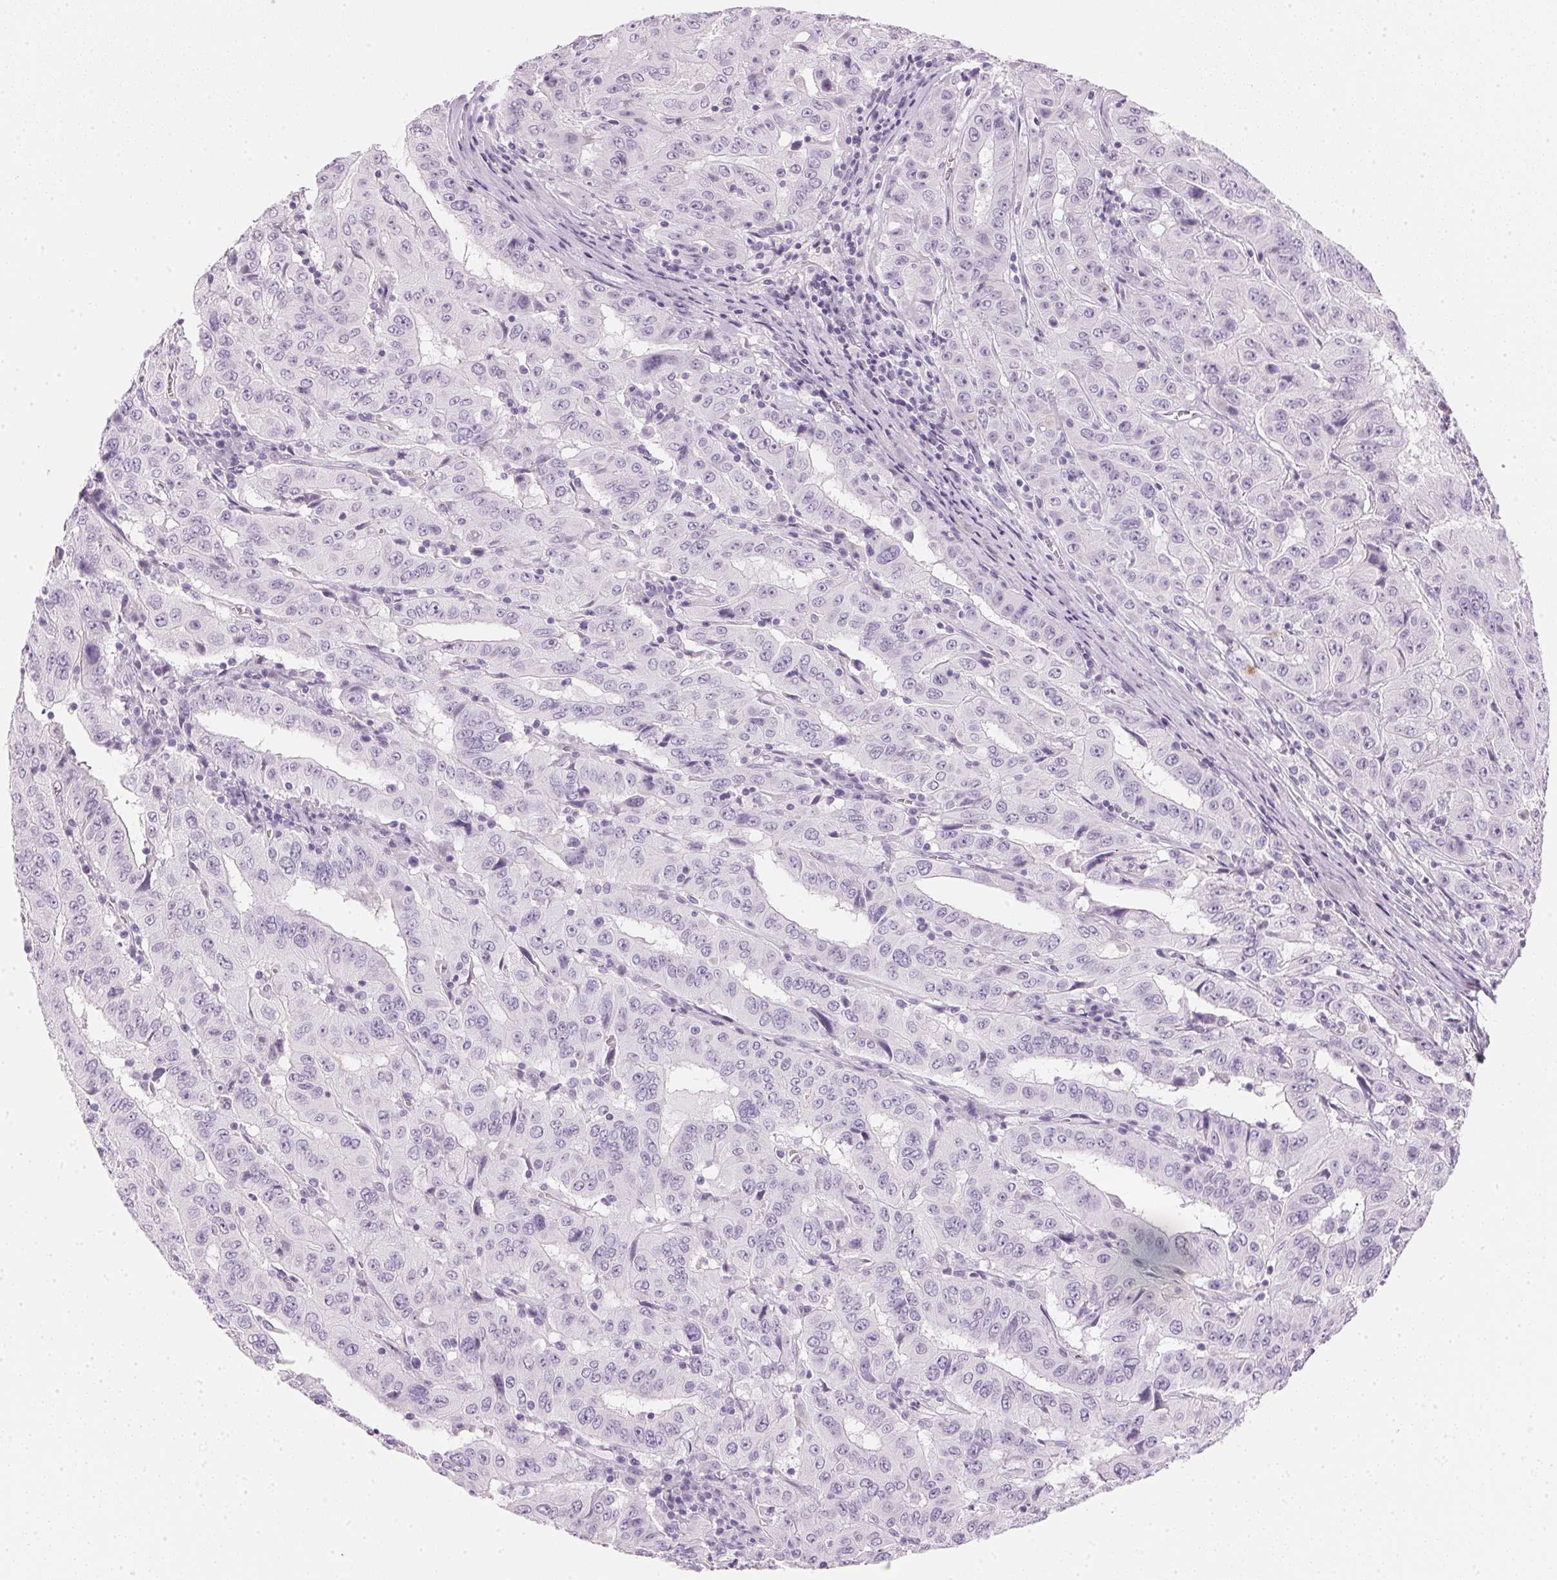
{"staining": {"intensity": "negative", "quantity": "none", "location": "none"}, "tissue": "pancreatic cancer", "cell_type": "Tumor cells", "image_type": "cancer", "snomed": [{"axis": "morphology", "description": "Adenocarcinoma, NOS"}, {"axis": "topography", "description": "Pancreas"}], "caption": "An immunohistochemistry micrograph of pancreatic cancer is shown. There is no staining in tumor cells of pancreatic cancer. The staining was performed using DAB (3,3'-diaminobenzidine) to visualize the protein expression in brown, while the nuclei were stained in blue with hematoxylin (Magnification: 20x).", "gene": "IGFBP1", "patient": {"sex": "male", "age": 63}}